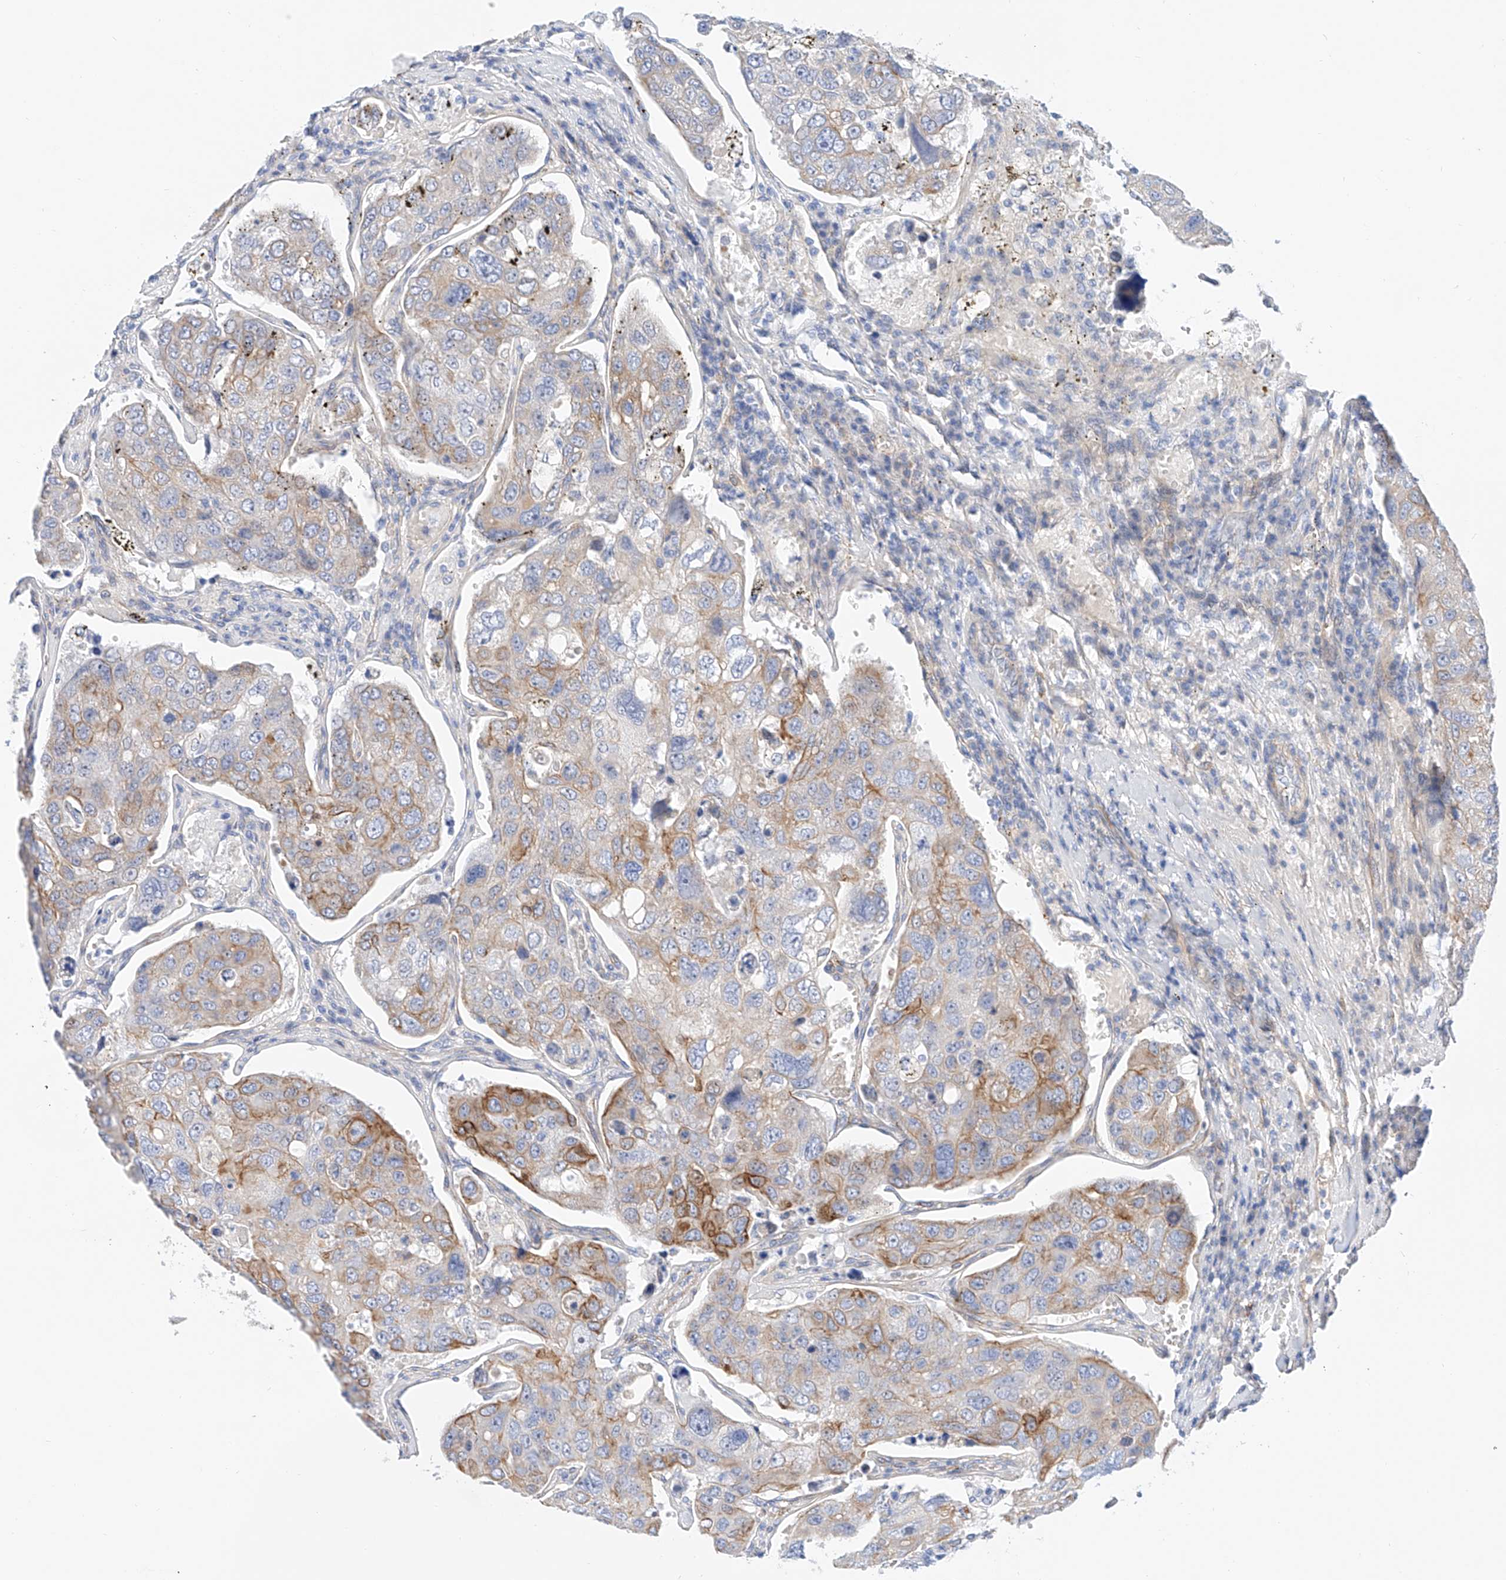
{"staining": {"intensity": "moderate", "quantity": "<25%", "location": "cytoplasmic/membranous"}, "tissue": "urothelial cancer", "cell_type": "Tumor cells", "image_type": "cancer", "snomed": [{"axis": "morphology", "description": "Urothelial carcinoma, High grade"}, {"axis": "topography", "description": "Lymph node"}, {"axis": "topography", "description": "Urinary bladder"}], "caption": "Immunohistochemical staining of urothelial cancer reveals moderate cytoplasmic/membranous protein positivity in approximately <25% of tumor cells. (Stains: DAB in brown, nuclei in blue, Microscopy: brightfield microscopy at high magnification).", "gene": "SBSPON", "patient": {"sex": "male", "age": 51}}